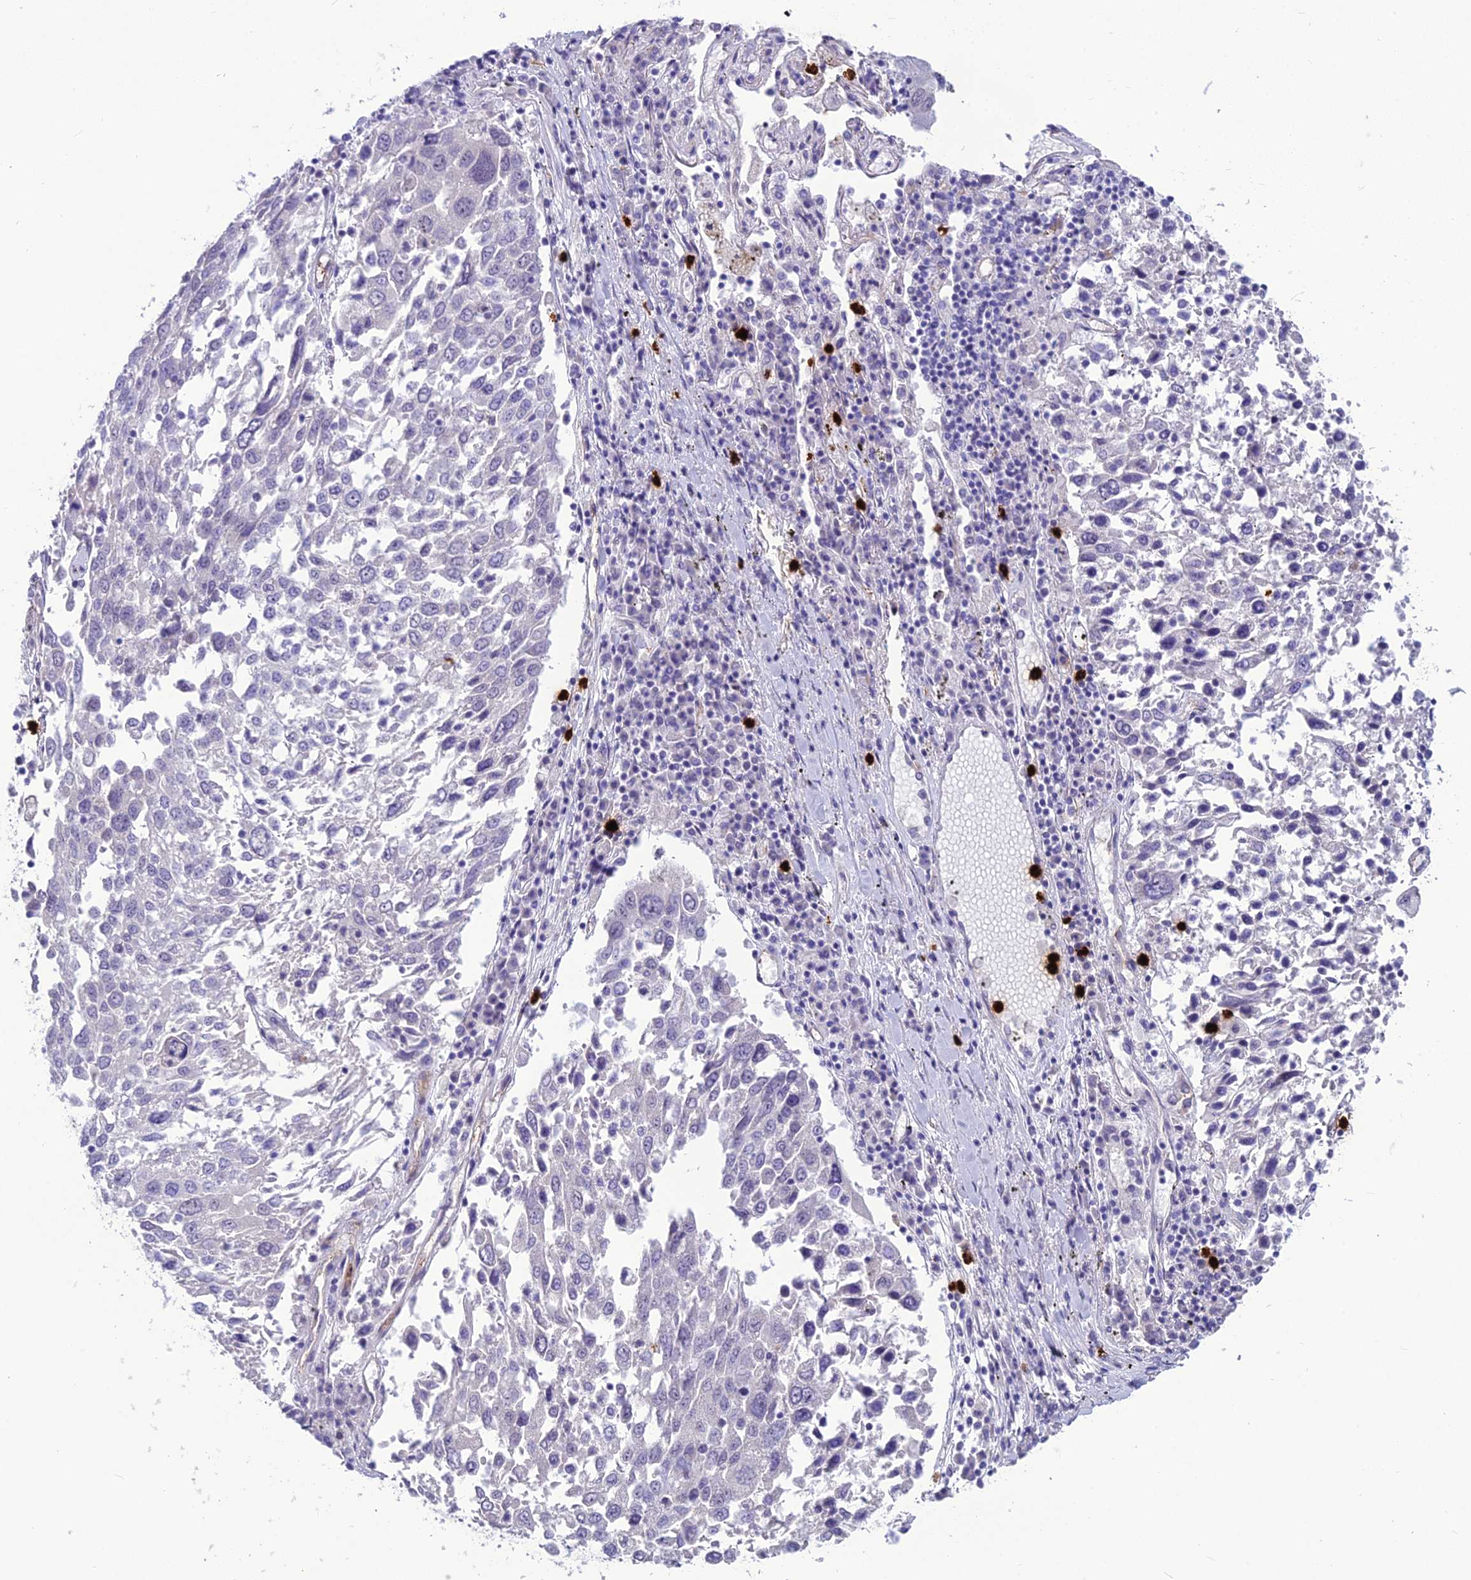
{"staining": {"intensity": "negative", "quantity": "none", "location": "none"}, "tissue": "lung cancer", "cell_type": "Tumor cells", "image_type": "cancer", "snomed": [{"axis": "morphology", "description": "Squamous cell carcinoma, NOS"}, {"axis": "topography", "description": "Lung"}], "caption": "High magnification brightfield microscopy of lung cancer (squamous cell carcinoma) stained with DAB (brown) and counterstained with hematoxylin (blue): tumor cells show no significant staining.", "gene": "BBS7", "patient": {"sex": "male", "age": 65}}